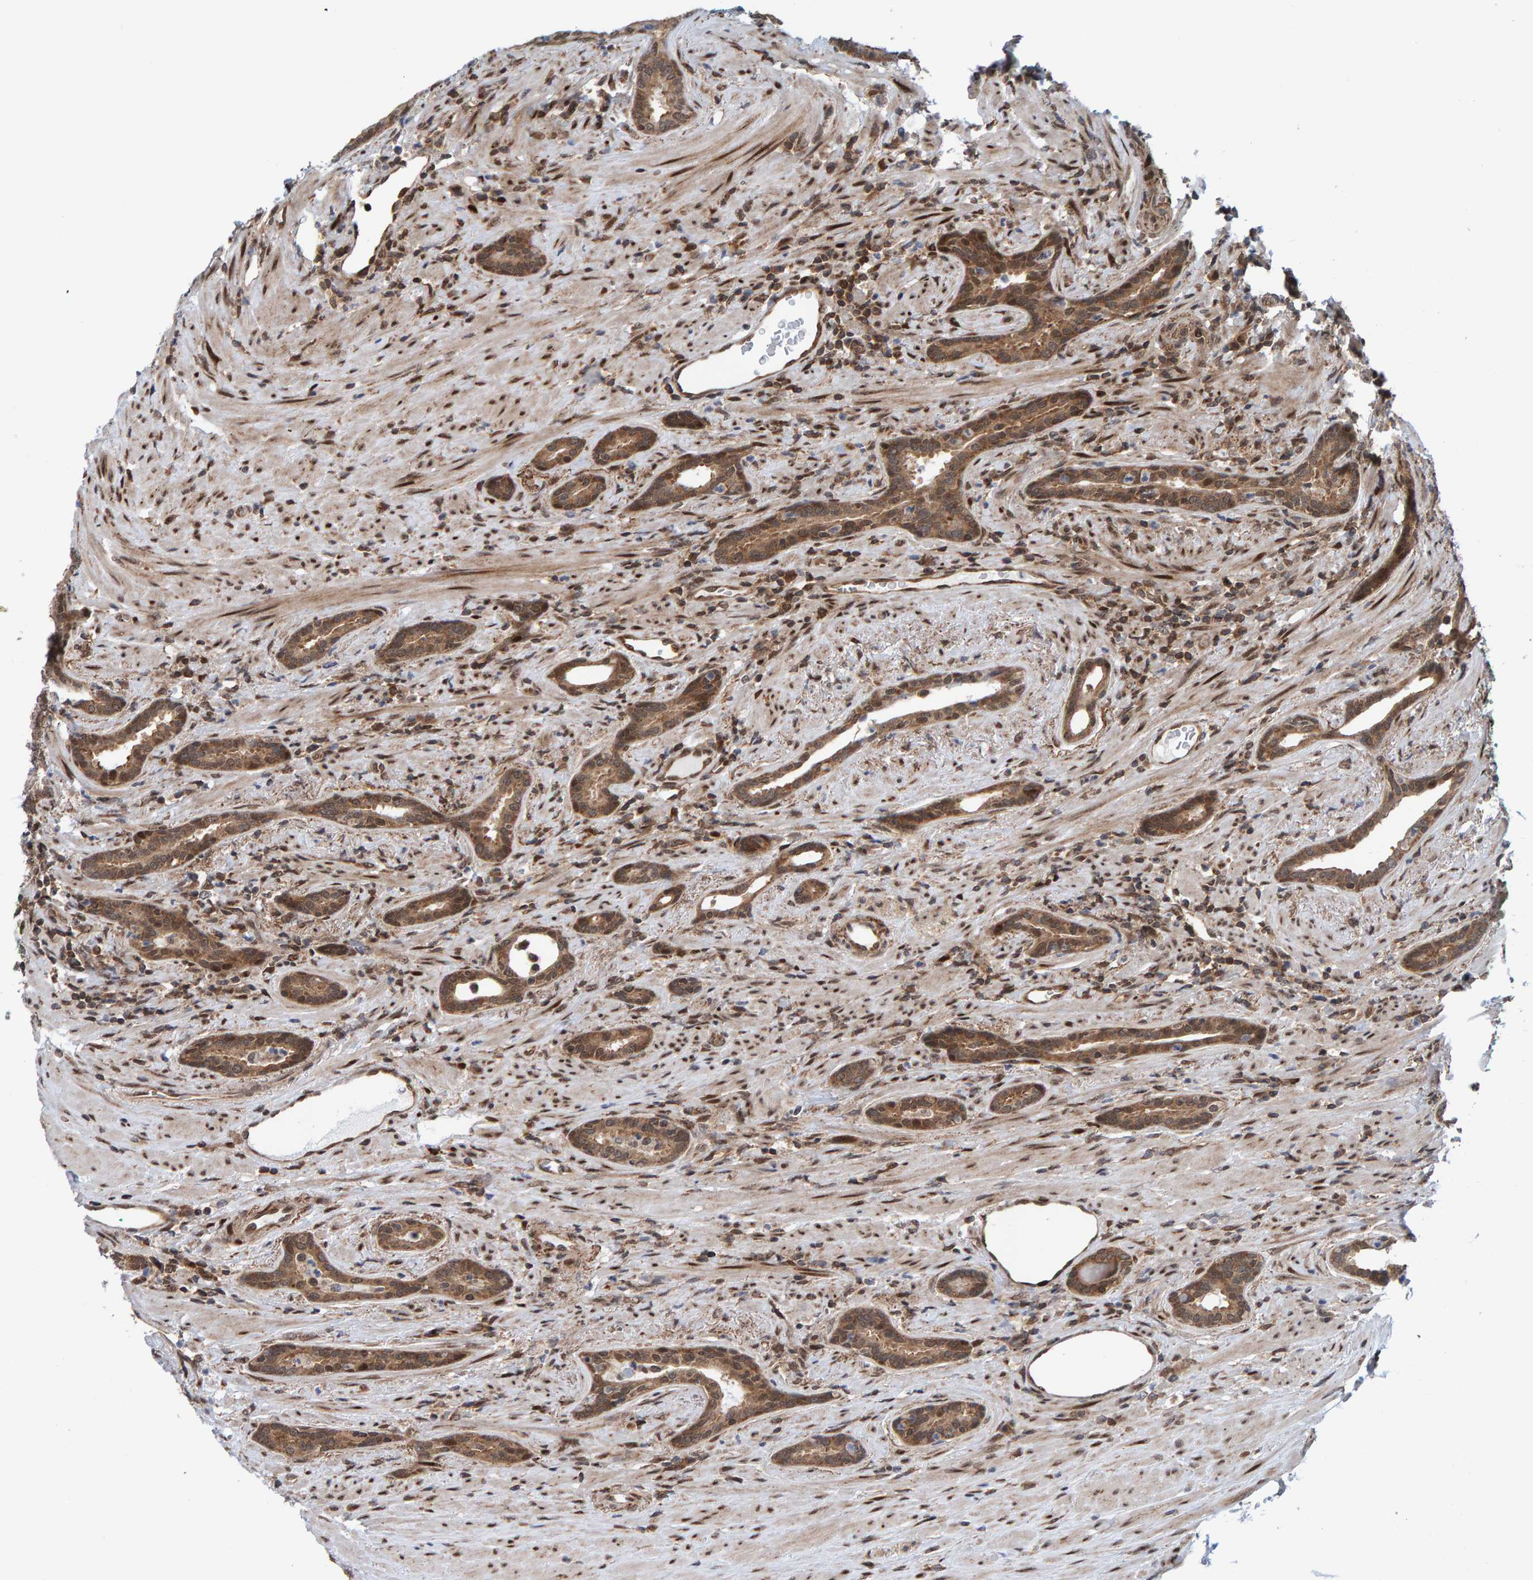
{"staining": {"intensity": "moderate", "quantity": ">75%", "location": "cytoplasmic/membranous,nuclear"}, "tissue": "prostate cancer", "cell_type": "Tumor cells", "image_type": "cancer", "snomed": [{"axis": "morphology", "description": "Adenocarcinoma, High grade"}, {"axis": "topography", "description": "Prostate"}], "caption": "Moderate cytoplasmic/membranous and nuclear protein staining is present in about >75% of tumor cells in prostate adenocarcinoma (high-grade). (DAB (3,3'-diaminobenzidine) = brown stain, brightfield microscopy at high magnification).", "gene": "ZNF366", "patient": {"sex": "male", "age": 71}}